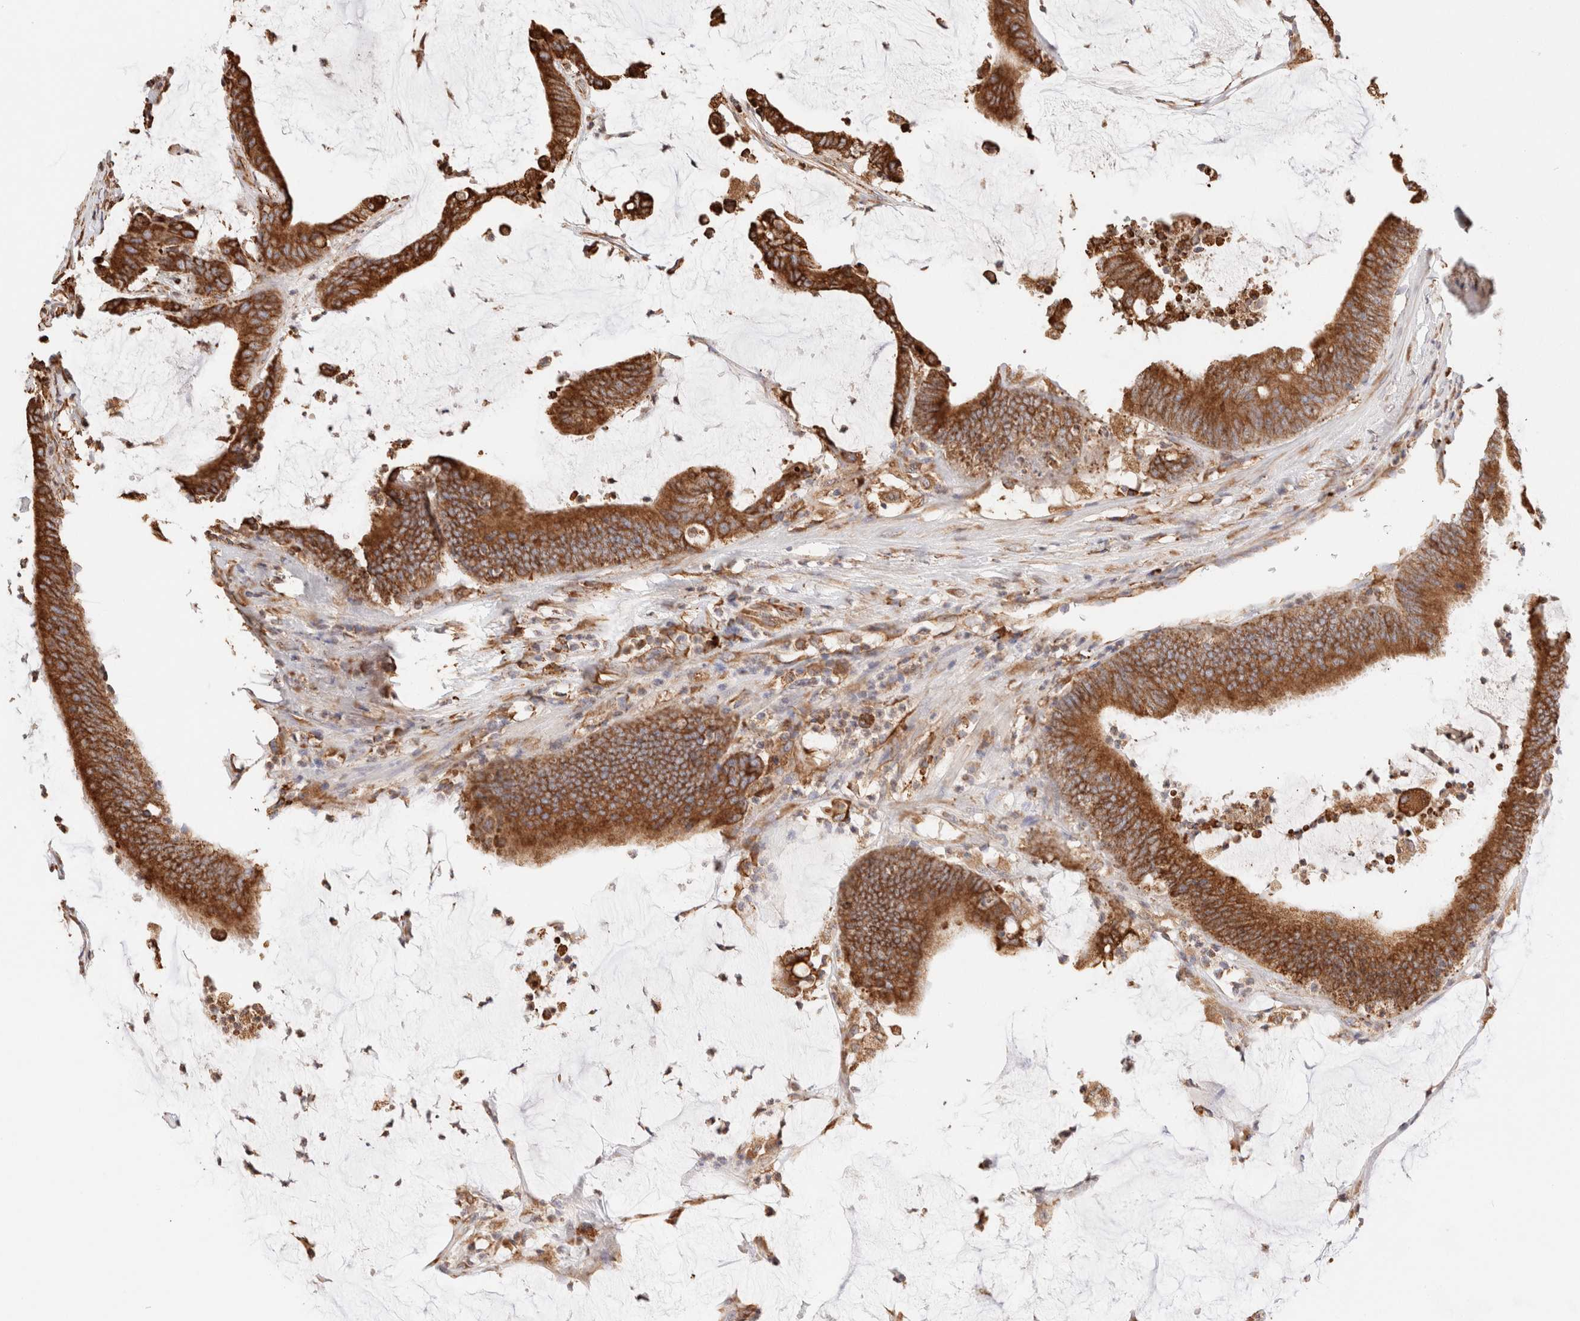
{"staining": {"intensity": "strong", "quantity": ">75%", "location": "cytoplasmic/membranous"}, "tissue": "colorectal cancer", "cell_type": "Tumor cells", "image_type": "cancer", "snomed": [{"axis": "morphology", "description": "Adenocarcinoma, NOS"}, {"axis": "topography", "description": "Rectum"}], "caption": "IHC micrograph of human adenocarcinoma (colorectal) stained for a protein (brown), which displays high levels of strong cytoplasmic/membranous positivity in about >75% of tumor cells.", "gene": "FER", "patient": {"sex": "female", "age": 66}}